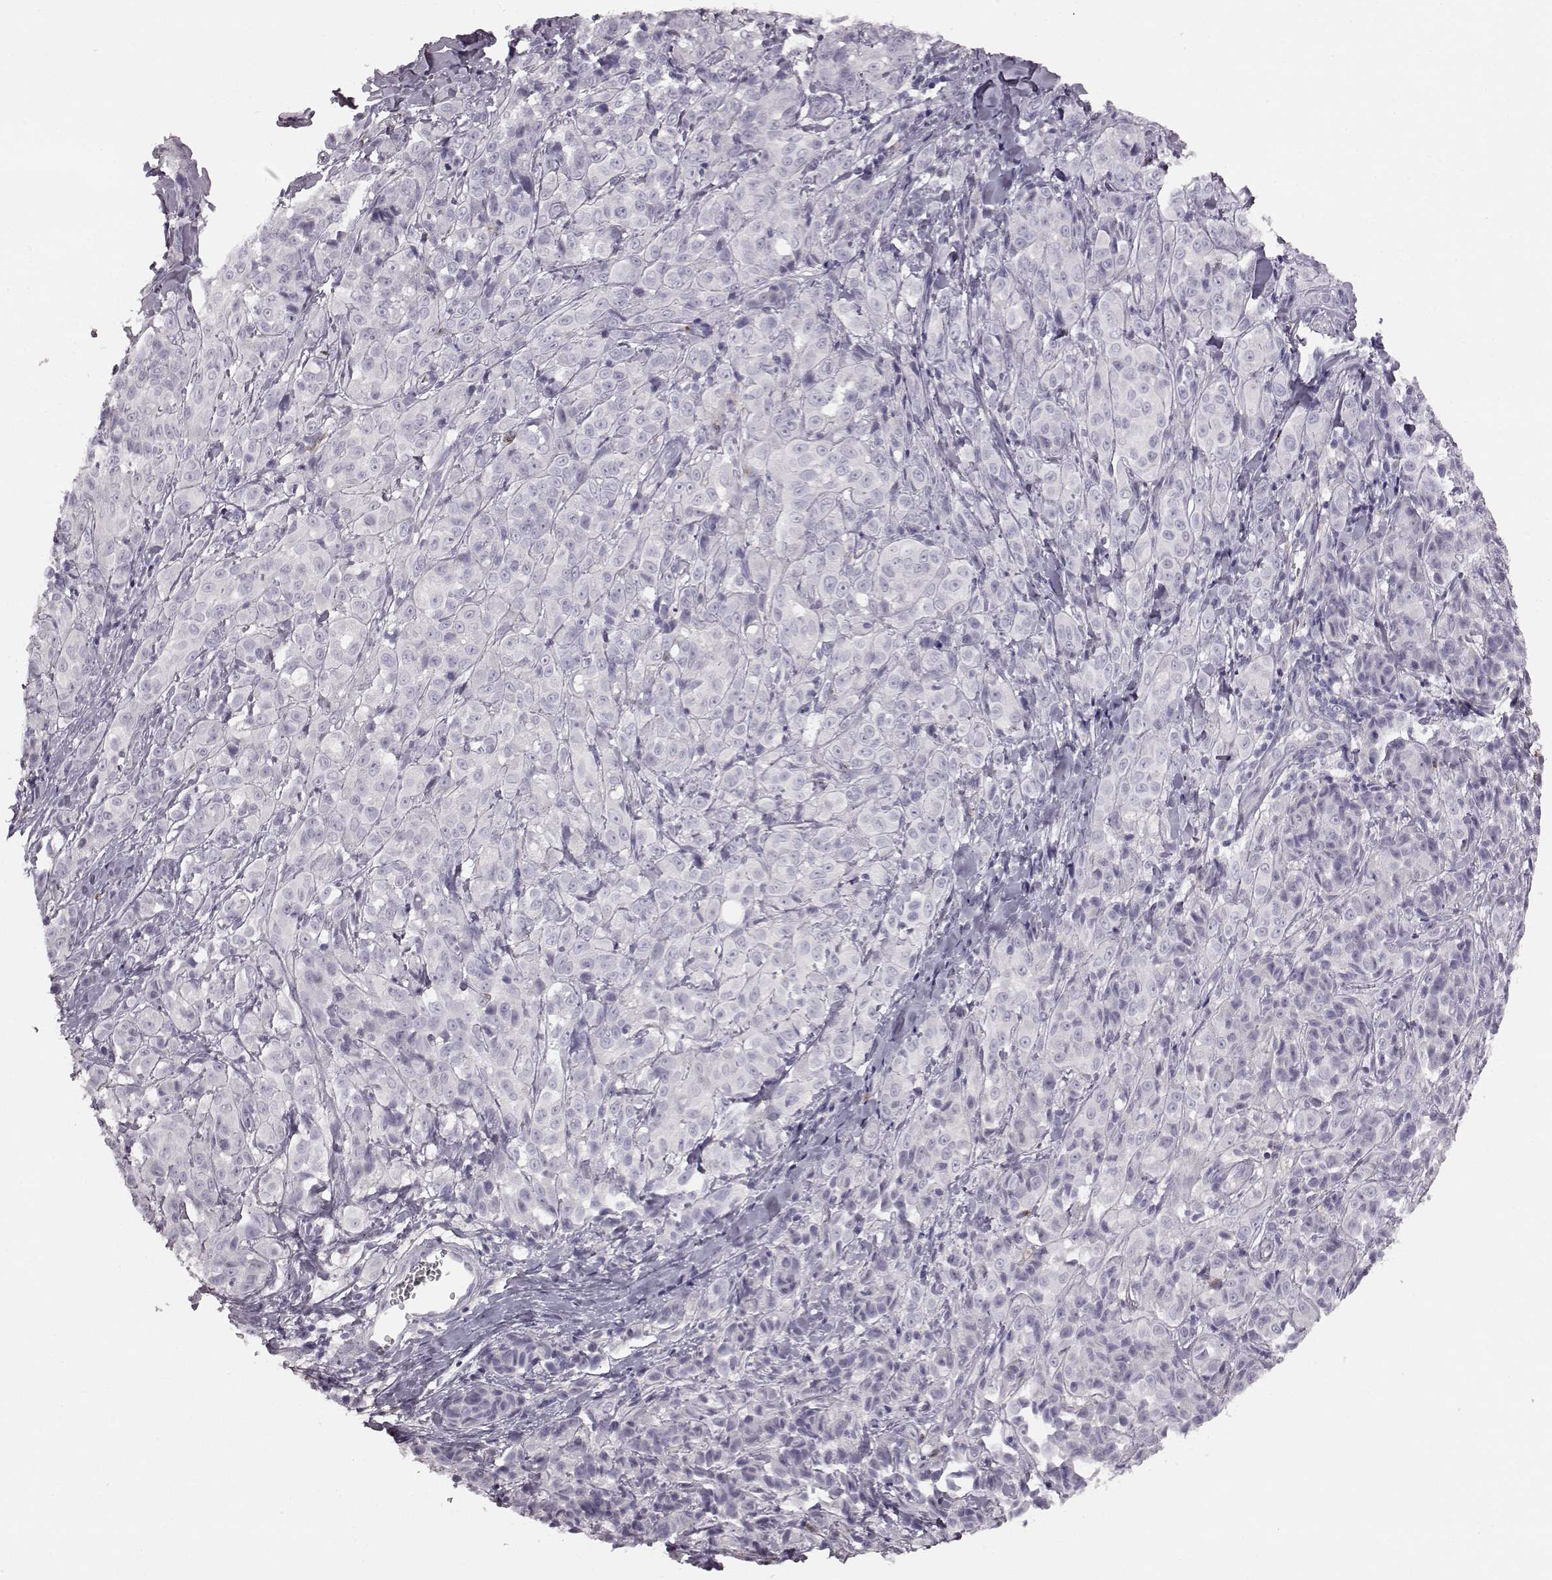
{"staining": {"intensity": "negative", "quantity": "none", "location": "none"}, "tissue": "melanoma", "cell_type": "Tumor cells", "image_type": "cancer", "snomed": [{"axis": "morphology", "description": "Malignant melanoma, NOS"}, {"axis": "topography", "description": "Skin"}], "caption": "This photomicrograph is of malignant melanoma stained with immunohistochemistry (IHC) to label a protein in brown with the nuclei are counter-stained blue. There is no positivity in tumor cells. (Stains: DAB immunohistochemistry (IHC) with hematoxylin counter stain, Microscopy: brightfield microscopy at high magnification).", "gene": "SNTG1", "patient": {"sex": "male", "age": 89}}